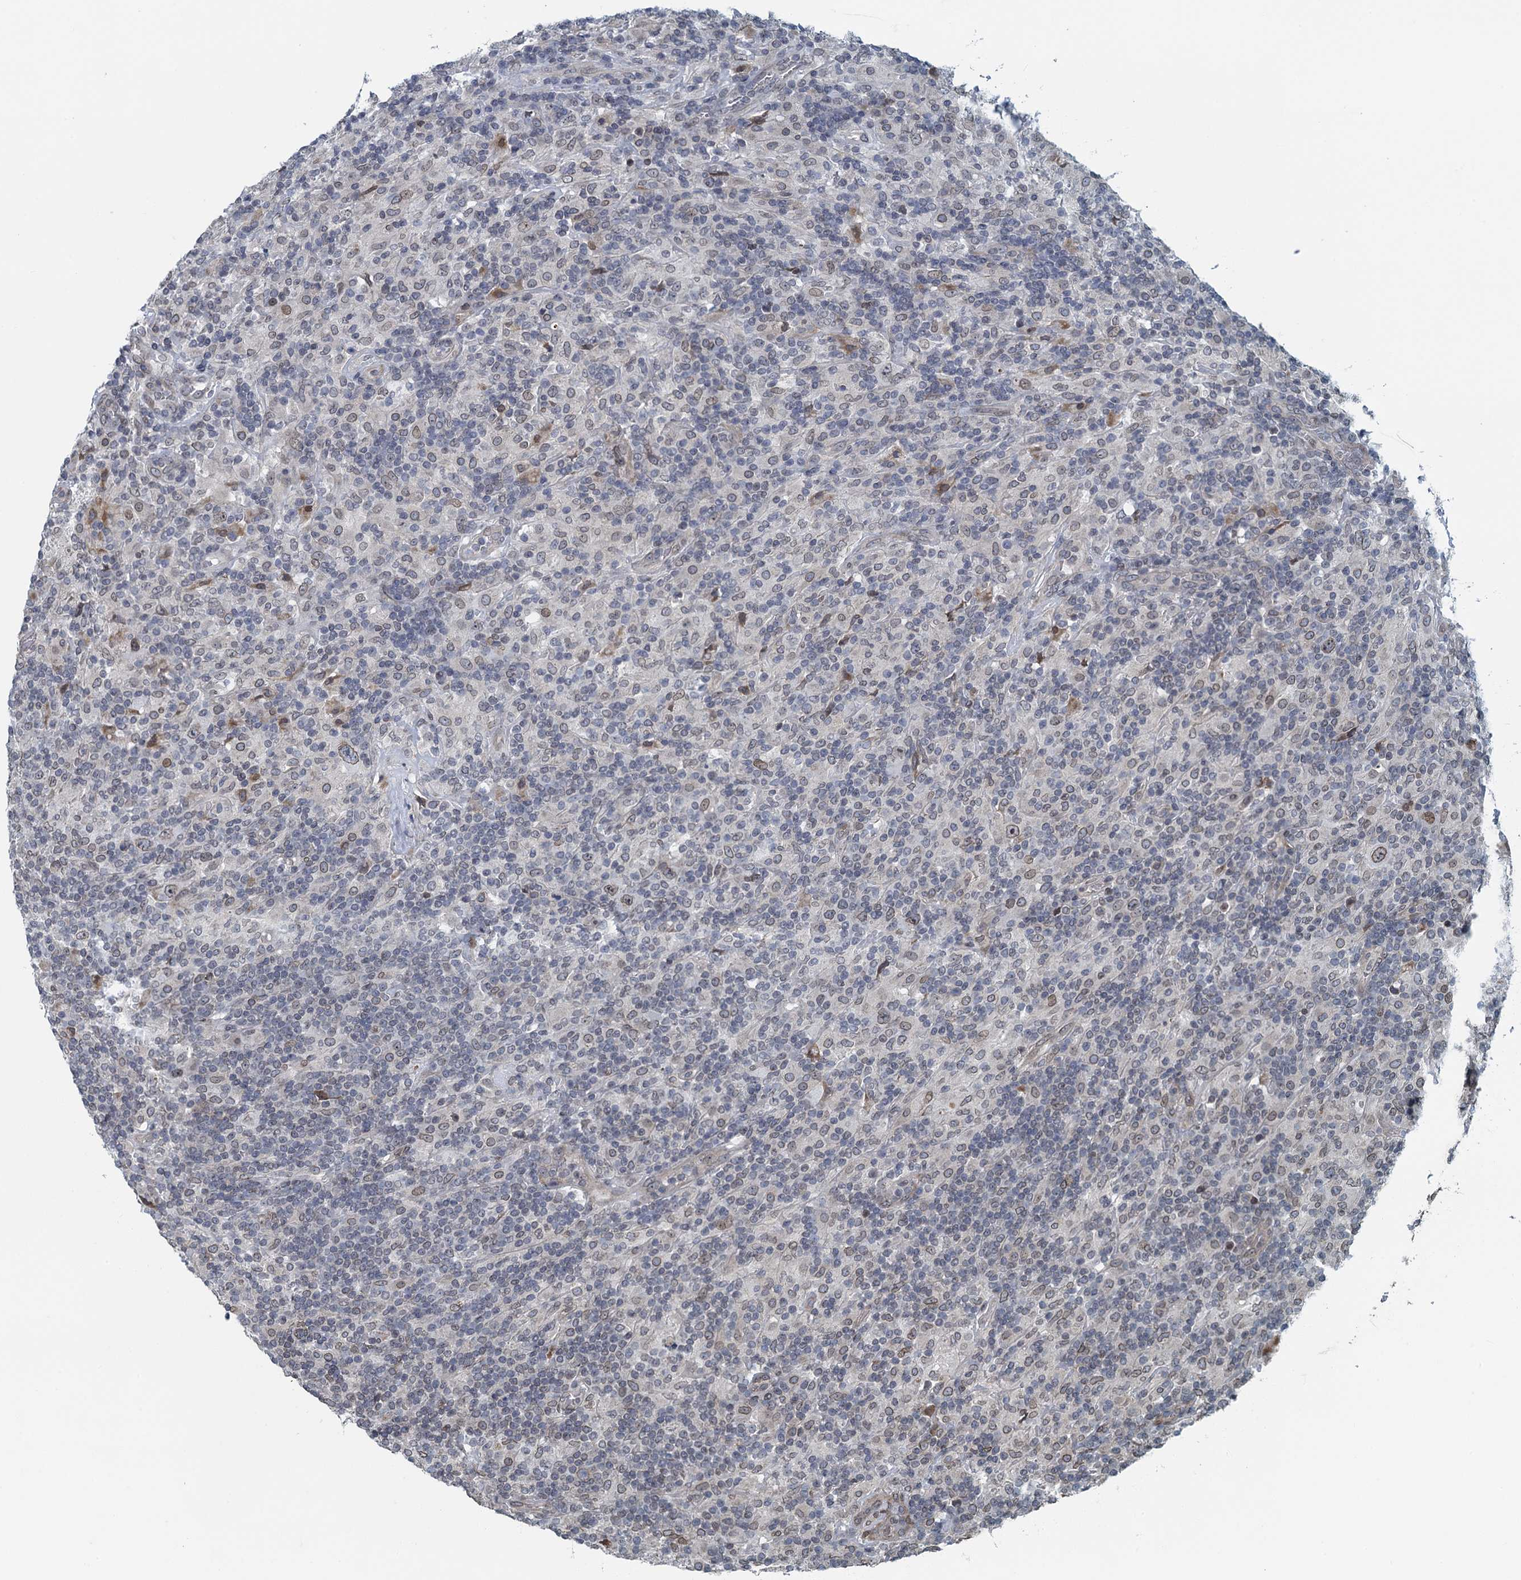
{"staining": {"intensity": "weak", "quantity": ">75%", "location": "cytoplasmic/membranous,nuclear"}, "tissue": "lymphoma", "cell_type": "Tumor cells", "image_type": "cancer", "snomed": [{"axis": "morphology", "description": "Hodgkin's disease, NOS"}, {"axis": "topography", "description": "Lymph node"}], "caption": "Protein staining demonstrates weak cytoplasmic/membranous and nuclear expression in about >75% of tumor cells in Hodgkin's disease. (DAB (3,3'-diaminobenzidine) = brown stain, brightfield microscopy at high magnification).", "gene": "CCDC34", "patient": {"sex": "male", "age": 70}}